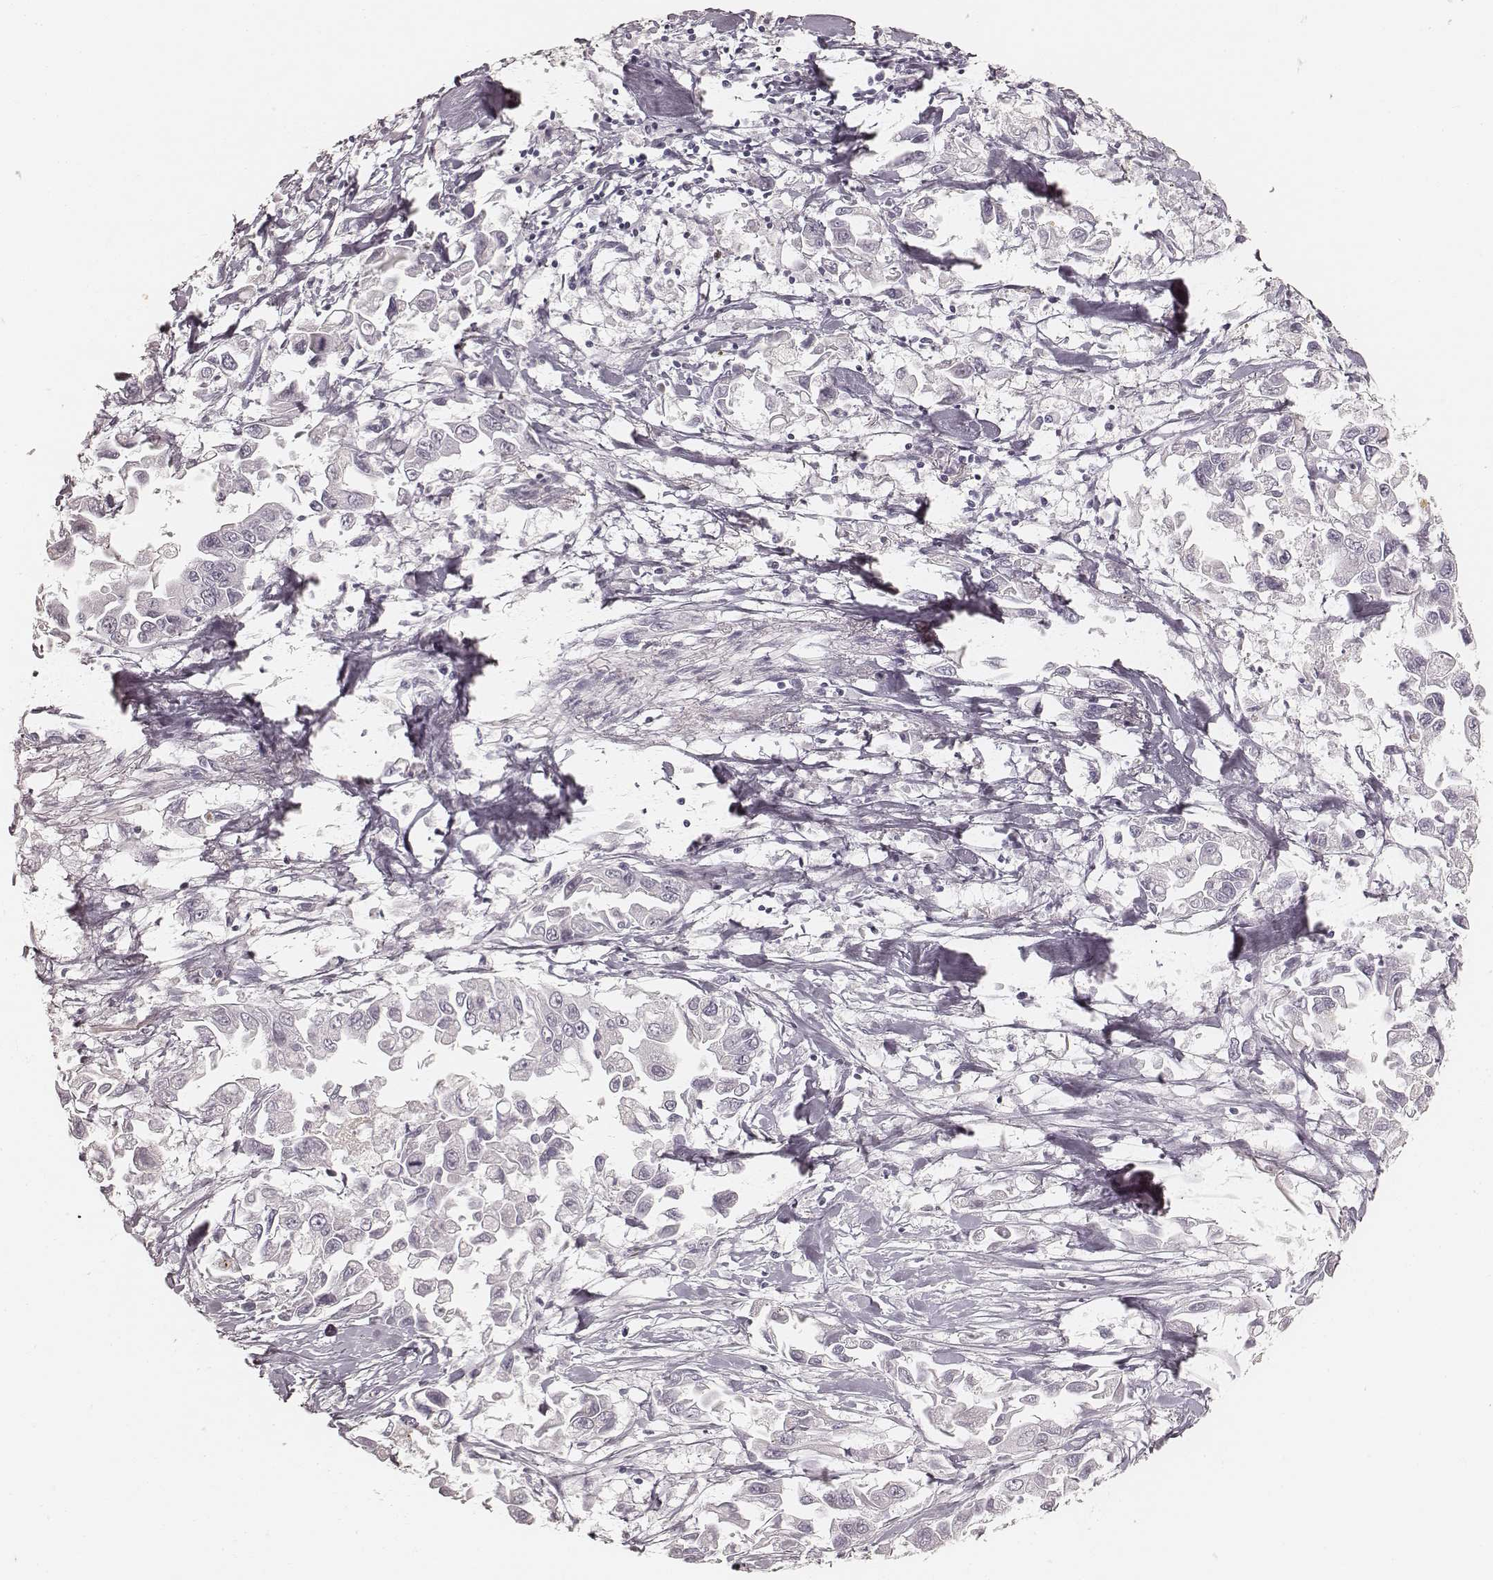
{"staining": {"intensity": "negative", "quantity": "none", "location": "none"}, "tissue": "pancreatic cancer", "cell_type": "Tumor cells", "image_type": "cancer", "snomed": [{"axis": "morphology", "description": "Adenocarcinoma, NOS"}, {"axis": "topography", "description": "Pancreas"}], "caption": "Pancreatic cancer stained for a protein using immunohistochemistry (IHC) displays no positivity tumor cells.", "gene": "TEX37", "patient": {"sex": "female", "age": 83}}